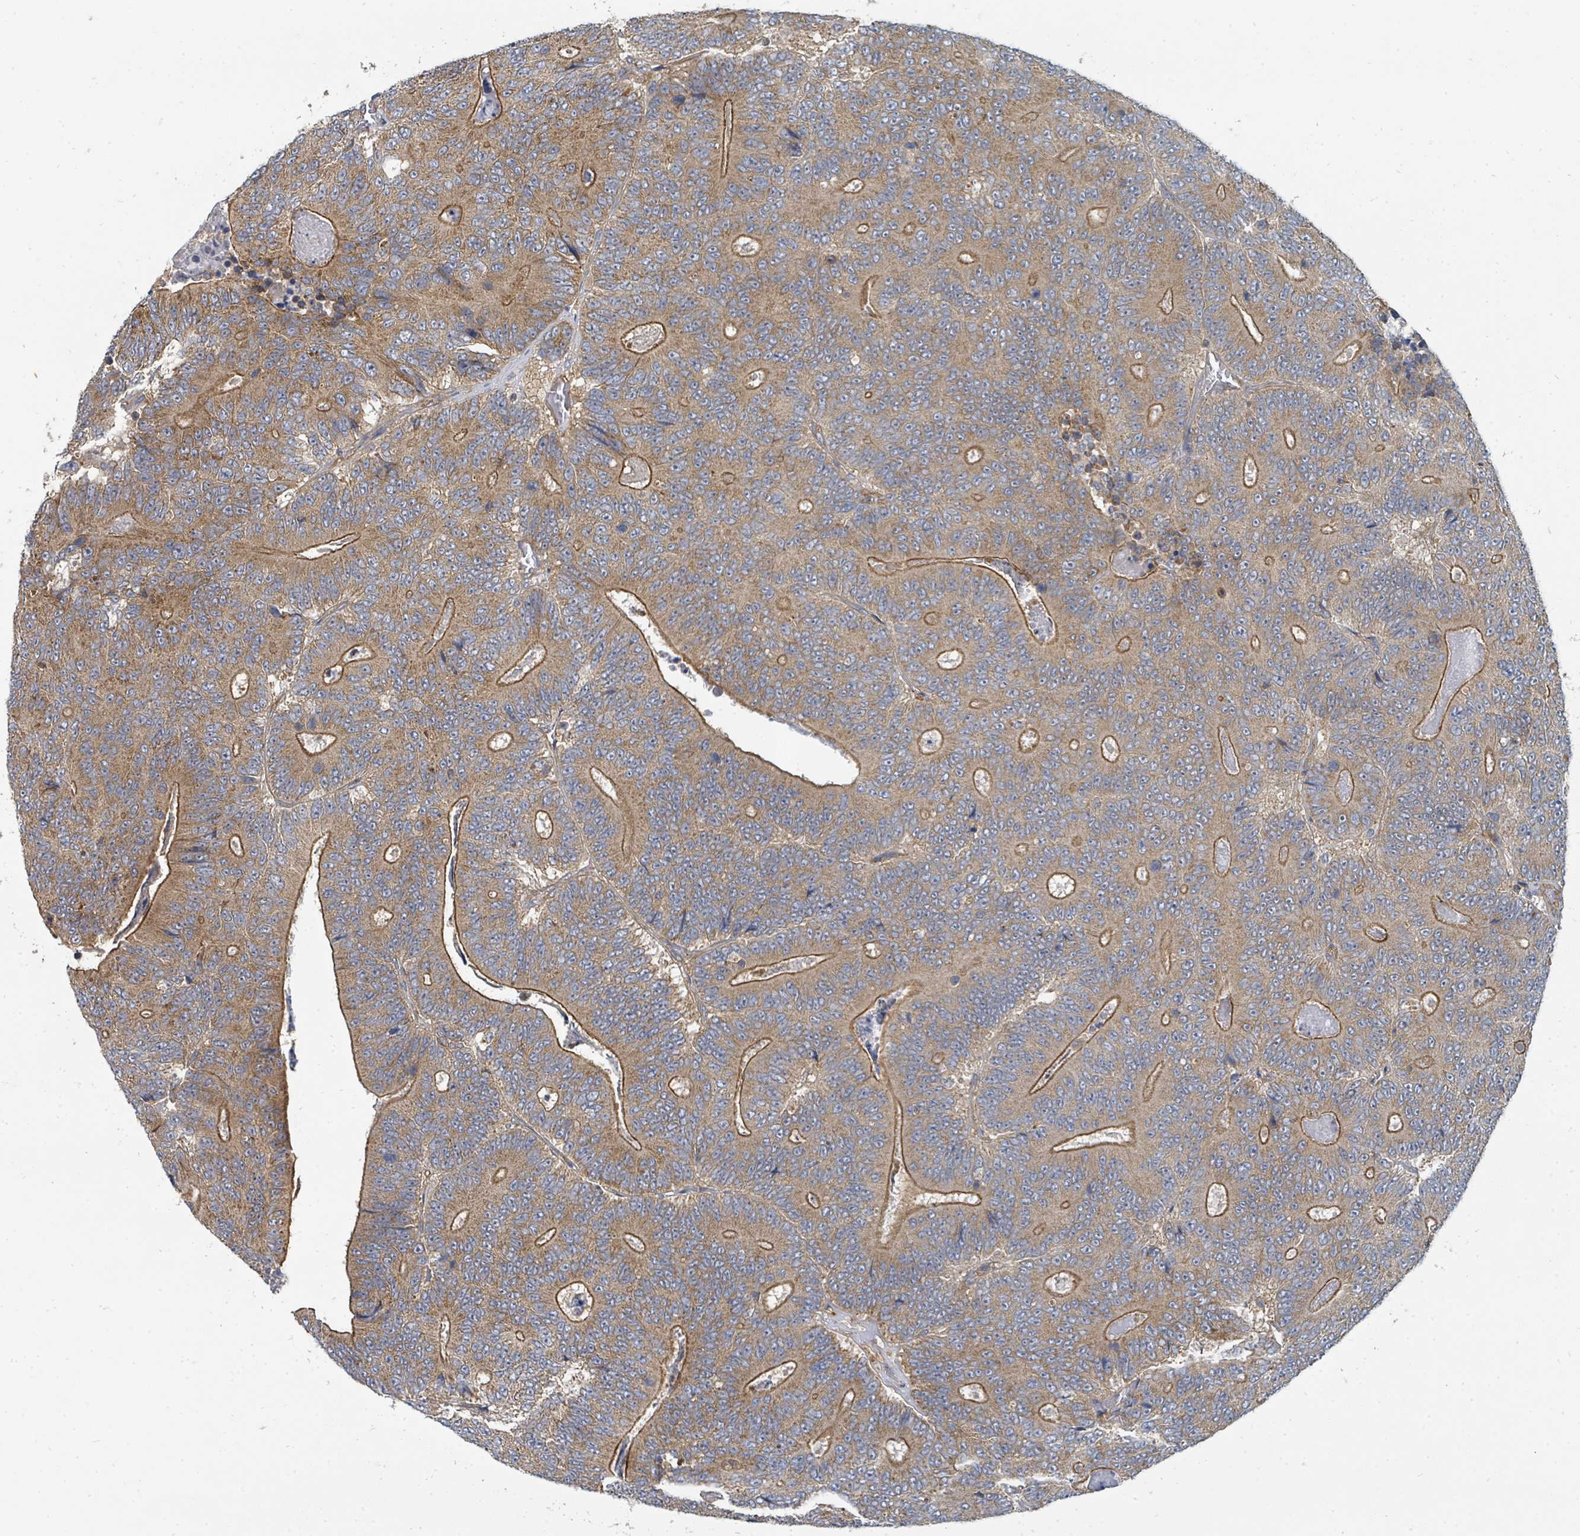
{"staining": {"intensity": "moderate", "quantity": ">75%", "location": "cytoplasmic/membranous"}, "tissue": "colorectal cancer", "cell_type": "Tumor cells", "image_type": "cancer", "snomed": [{"axis": "morphology", "description": "Adenocarcinoma, NOS"}, {"axis": "topography", "description": "Colon"}], "caption": "Colorectal cancer tissue reveals moderate cytoplasmic/membranous staining in about >75% of tumor cells", "gene": "BOLA2B", "patient": {"sex": "male", "age": 83}}